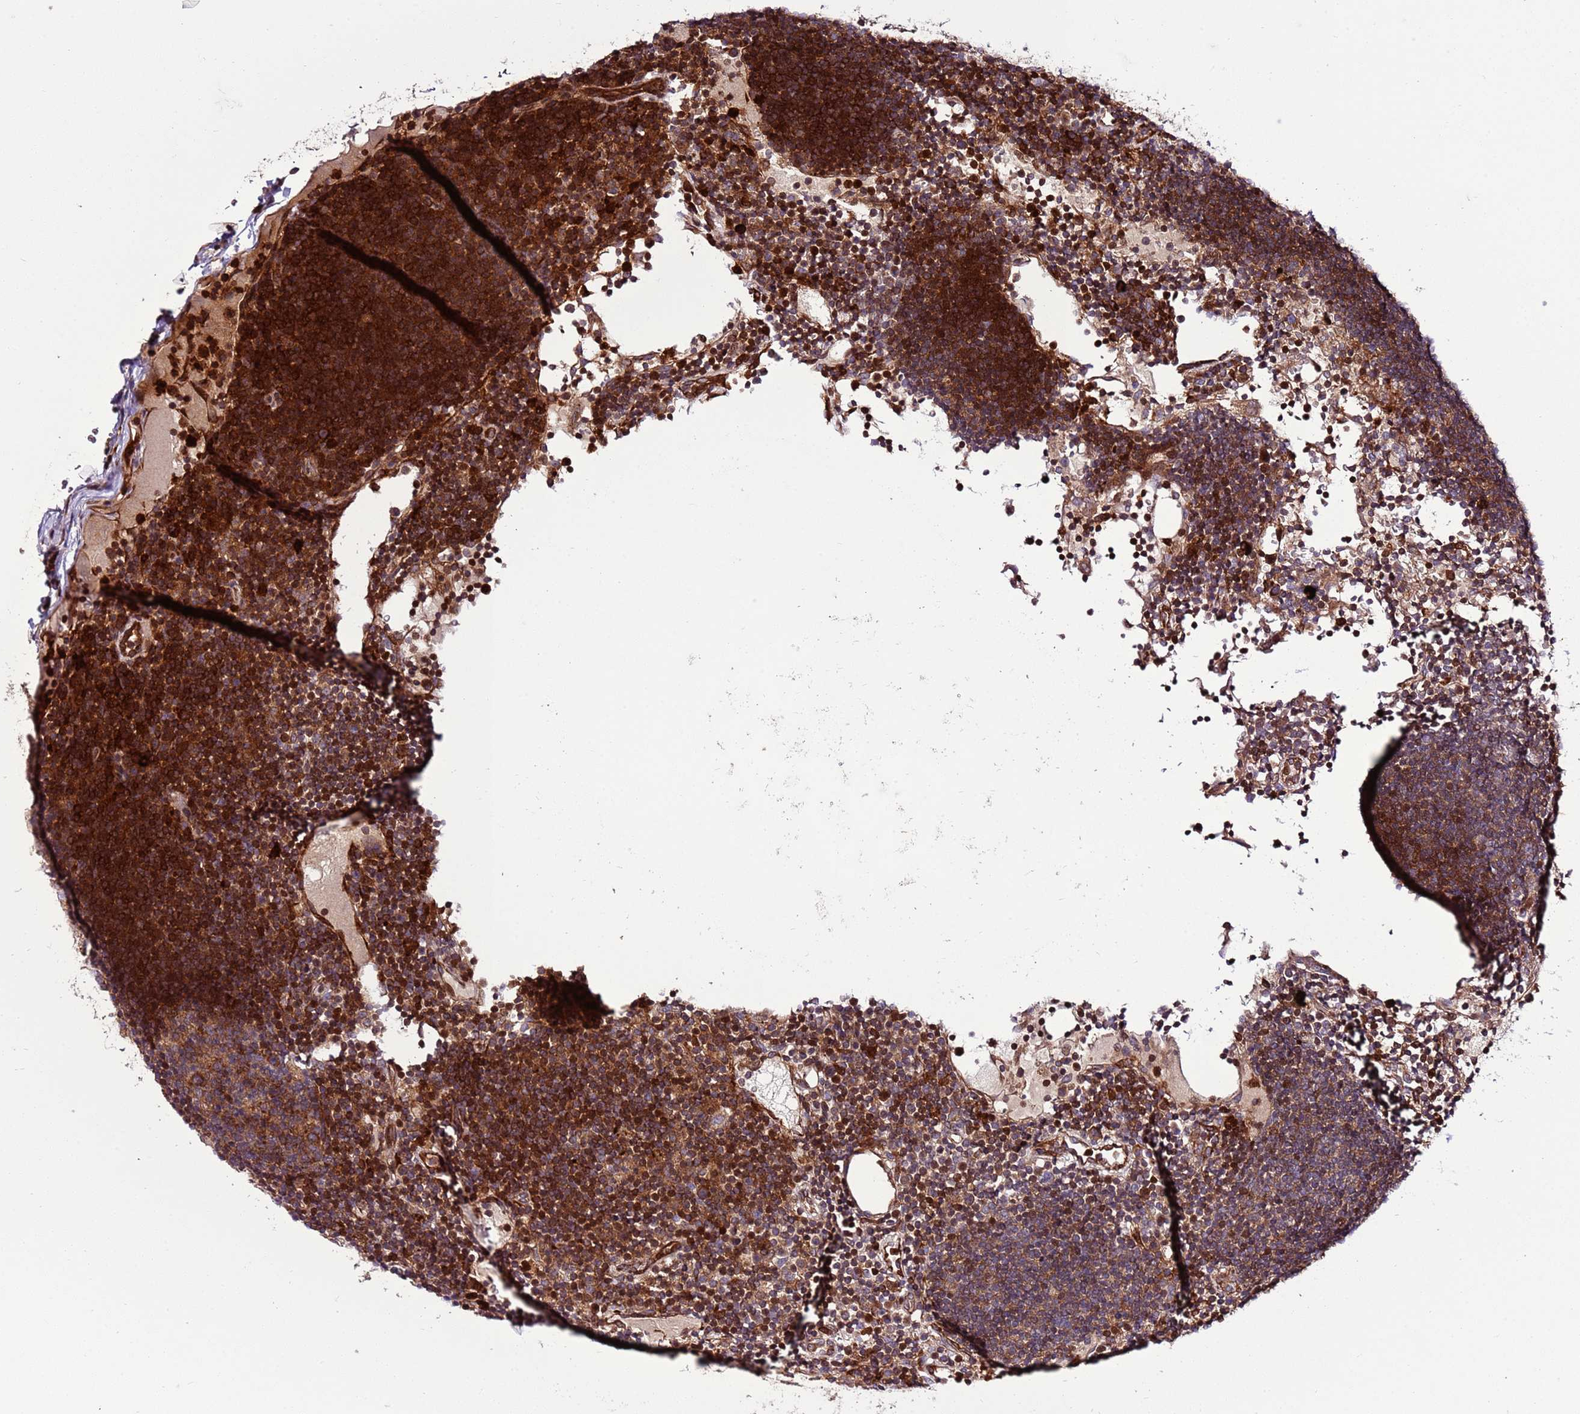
{"staining": {"intensity": "moderate", "quantity": "25%-75%", "location": "cytoplasmic/membranous"}, "tissue": "lymph node", "cell_type": "Germinal center cells", "image_type": "normal", "snomed": [{"axis": "morphology", "description": "Normal tissue, NOS"}, {"axis": "topography", "description": "Lymph node"}], "caption": "Lymph node stained for a protein (brown) reveals moderate cytoplasmic/membranous positive staining in approximately 25%-75% of germinal center cells.", "gene": "ZNF624", "patient": {"sex": "male", "age": 53}}